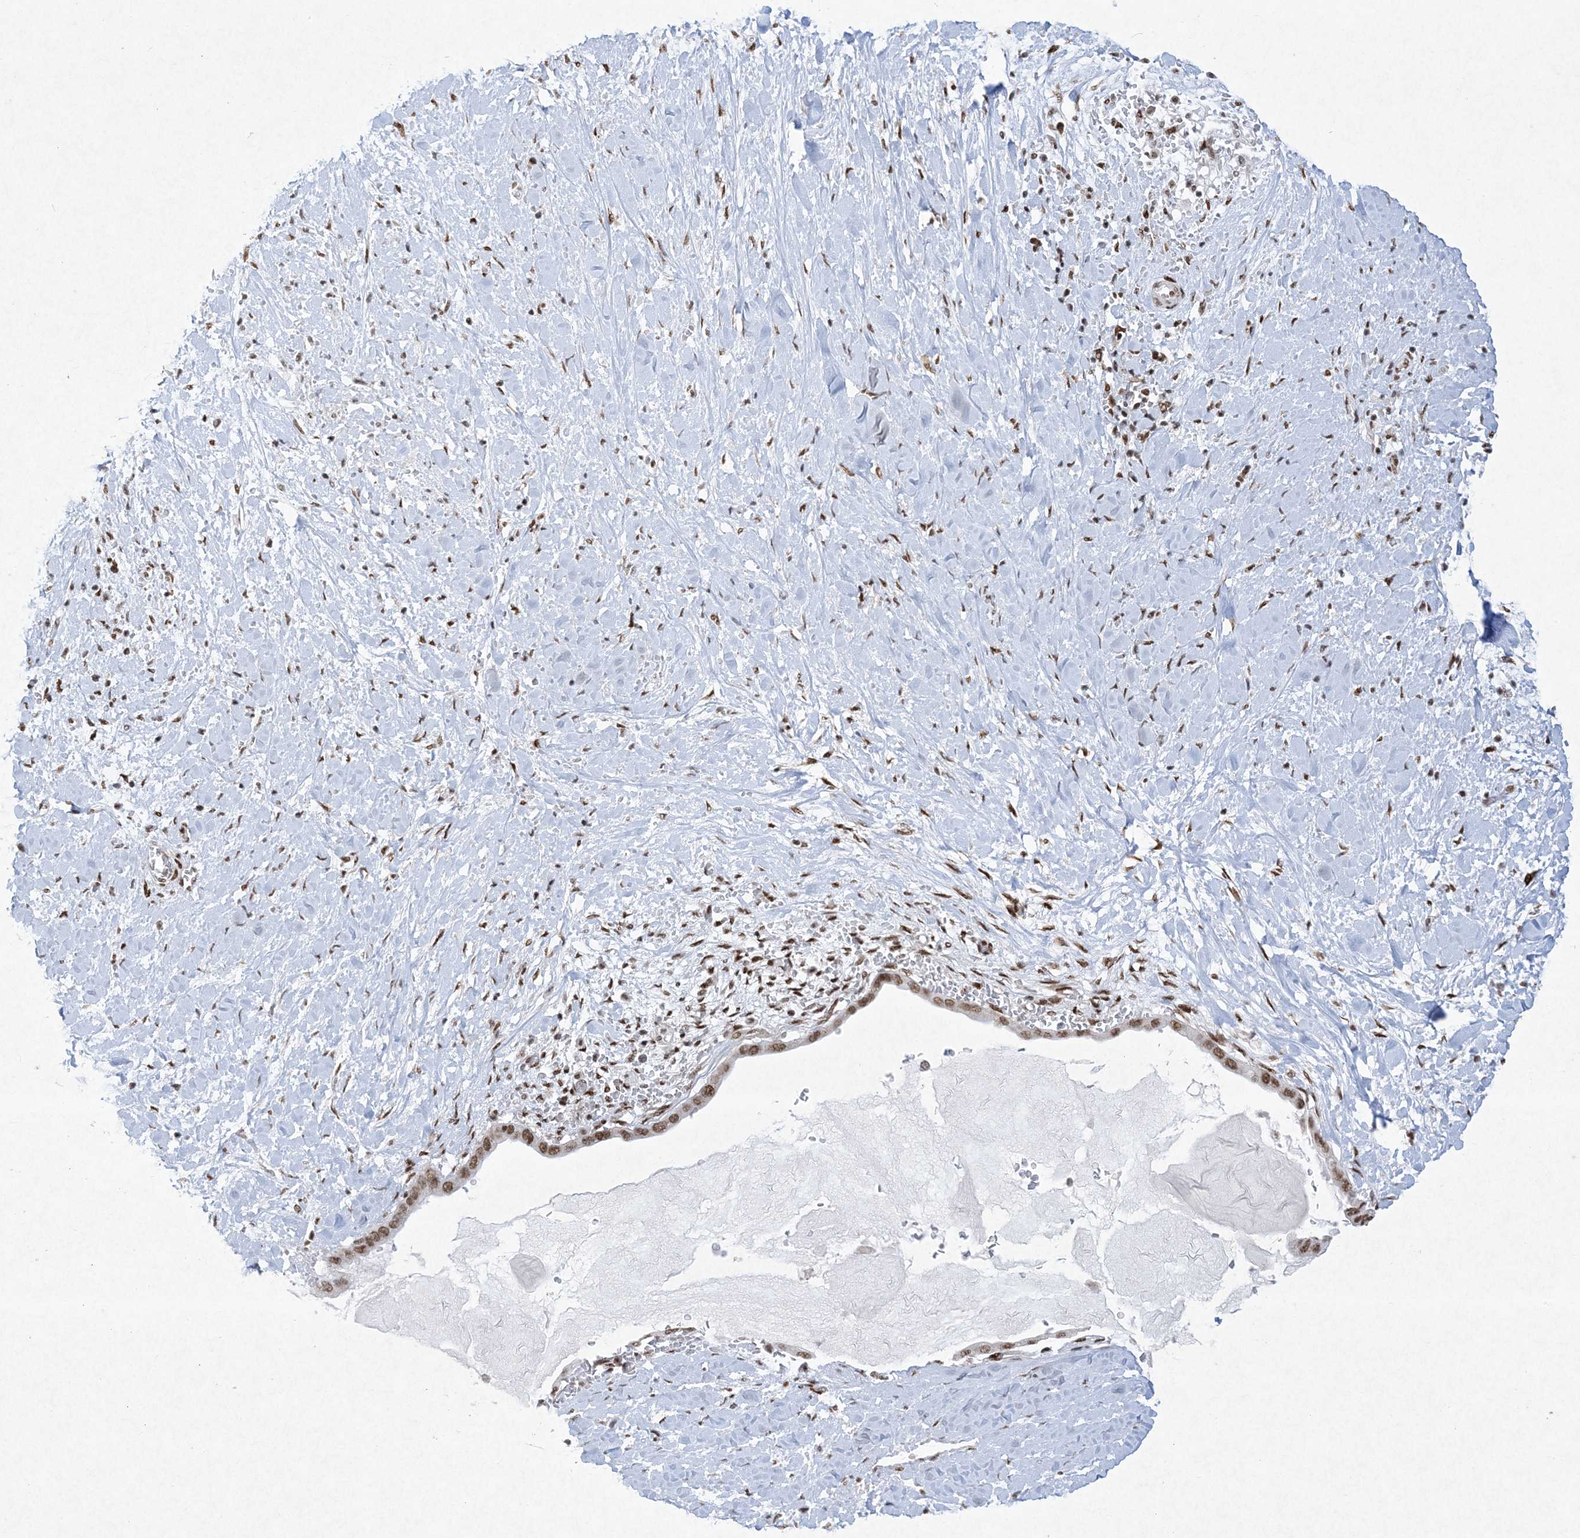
{"staining": {"intensity": "moderate", "quantity": ">75%", "location": "nuclear"}, "tissue": "pancreatic cancer", "cell_type": "Tumor cells", "image_type": "cancer", "snomed": [{"axis": "morphology", "description": "Adenocarcinoma, NOS"}, {"axis": "topography", "description": "Pancreas"}], "caption": "IHC of human pancreatic cancer reveals medium levels of moderate nuclear expression in approximately >75% of tumor cells.", "gene": "PKNOX2", "patient": {"sex": "male", "age": 55}}